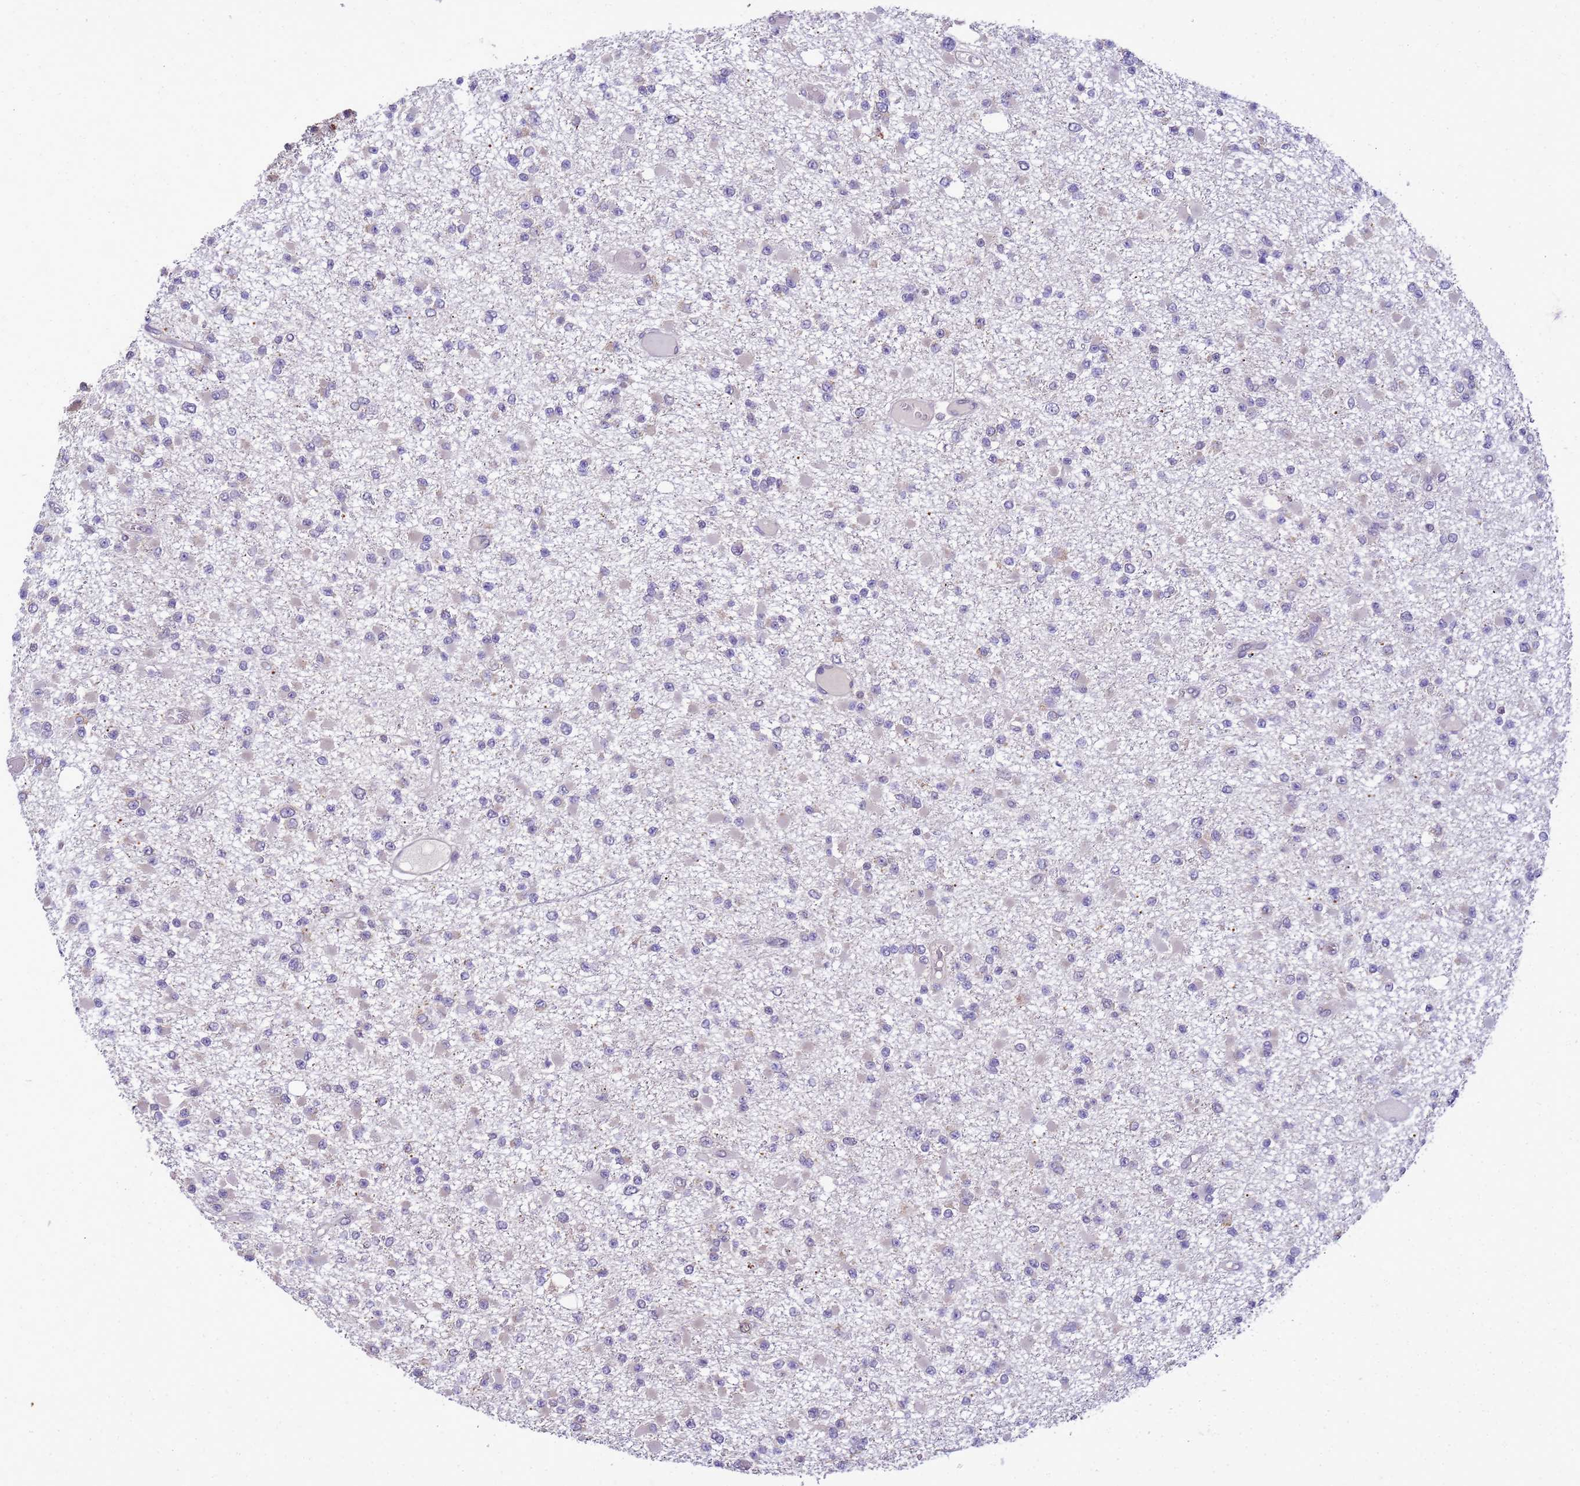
{"staining": {"intensity": "negative", "quantity": "none", "location": "none"}, "tissue": "glioma", "cell_type": "Tumor cells", "image_type": "cancer", "snomed": [{"axis": "morphology", "description": "Glioma, malignant, Low grade"}, {"axis": "topography", "description": "Brain"}], "caption": "This is a photomicrograph of immunohistochemistry (IHC) staining of low-grade glioma (malignant), which shows no staining in tumor cells. (DAB (3,3'-diaminobenzidine) immunohistochemistry with hematoxylin counter stain).", "gene": "DDI2", "patient": {"sex": "female", "age": 22}}